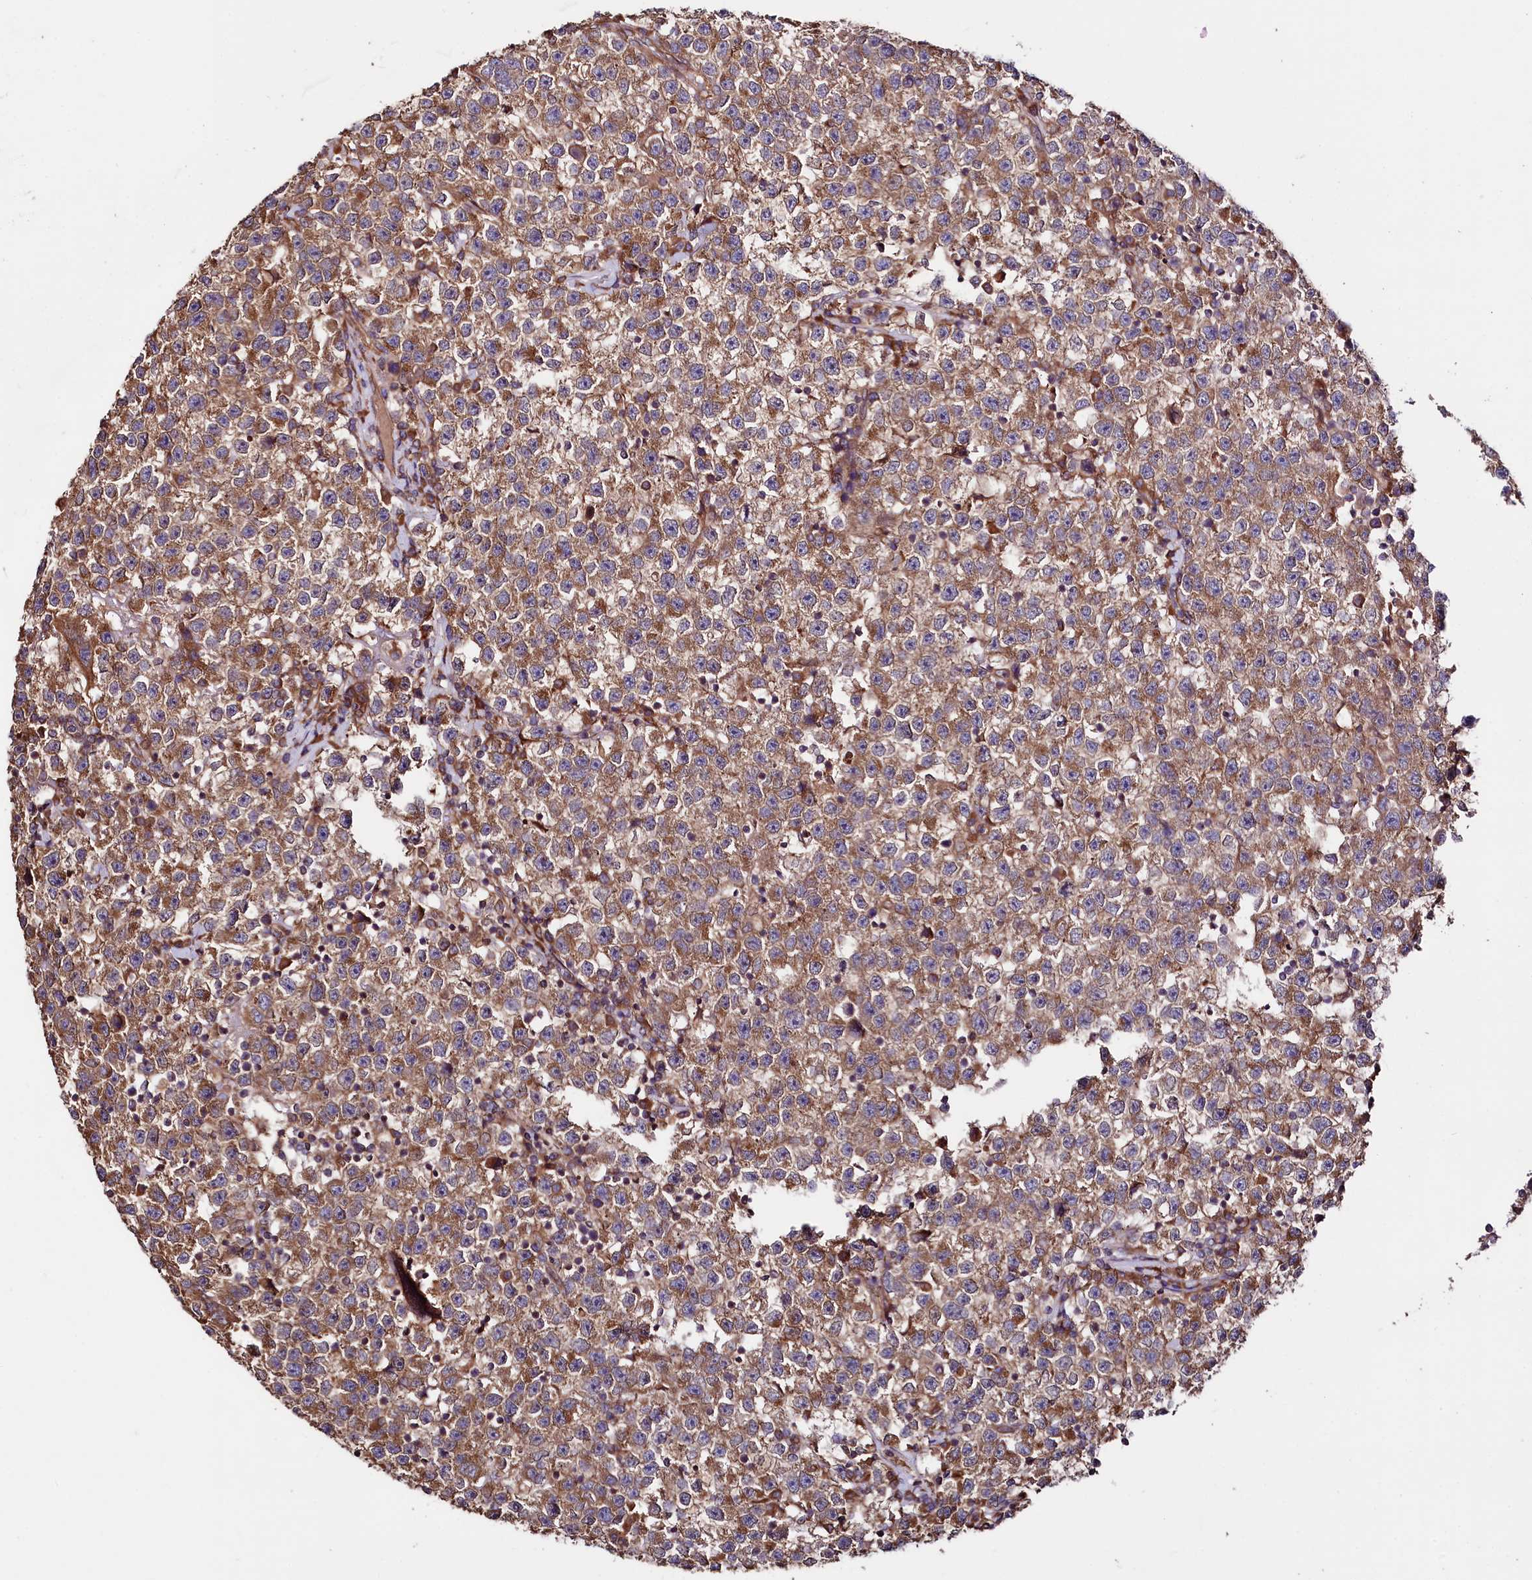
{"staining": {"intensity": "moderate", "quantity": ">75%", "location": "cytoplasmic/membranous"}, "tissue": "testis cancer", "cell_type": "Tumor cells", "image_type": "cancer", "snomed": [{"axis": "morphology", "description": "Seminoma, NOS"}, {"axis": "topography", "description": "Testis"}], "caption": "A medium amount of moderate cytoplasmic/membranous staining is identified in approximately >75% of tumor cells in testis seminoma tissue.", "gene": "CEP295", "patient": {"sex": "male", "age": 22}}